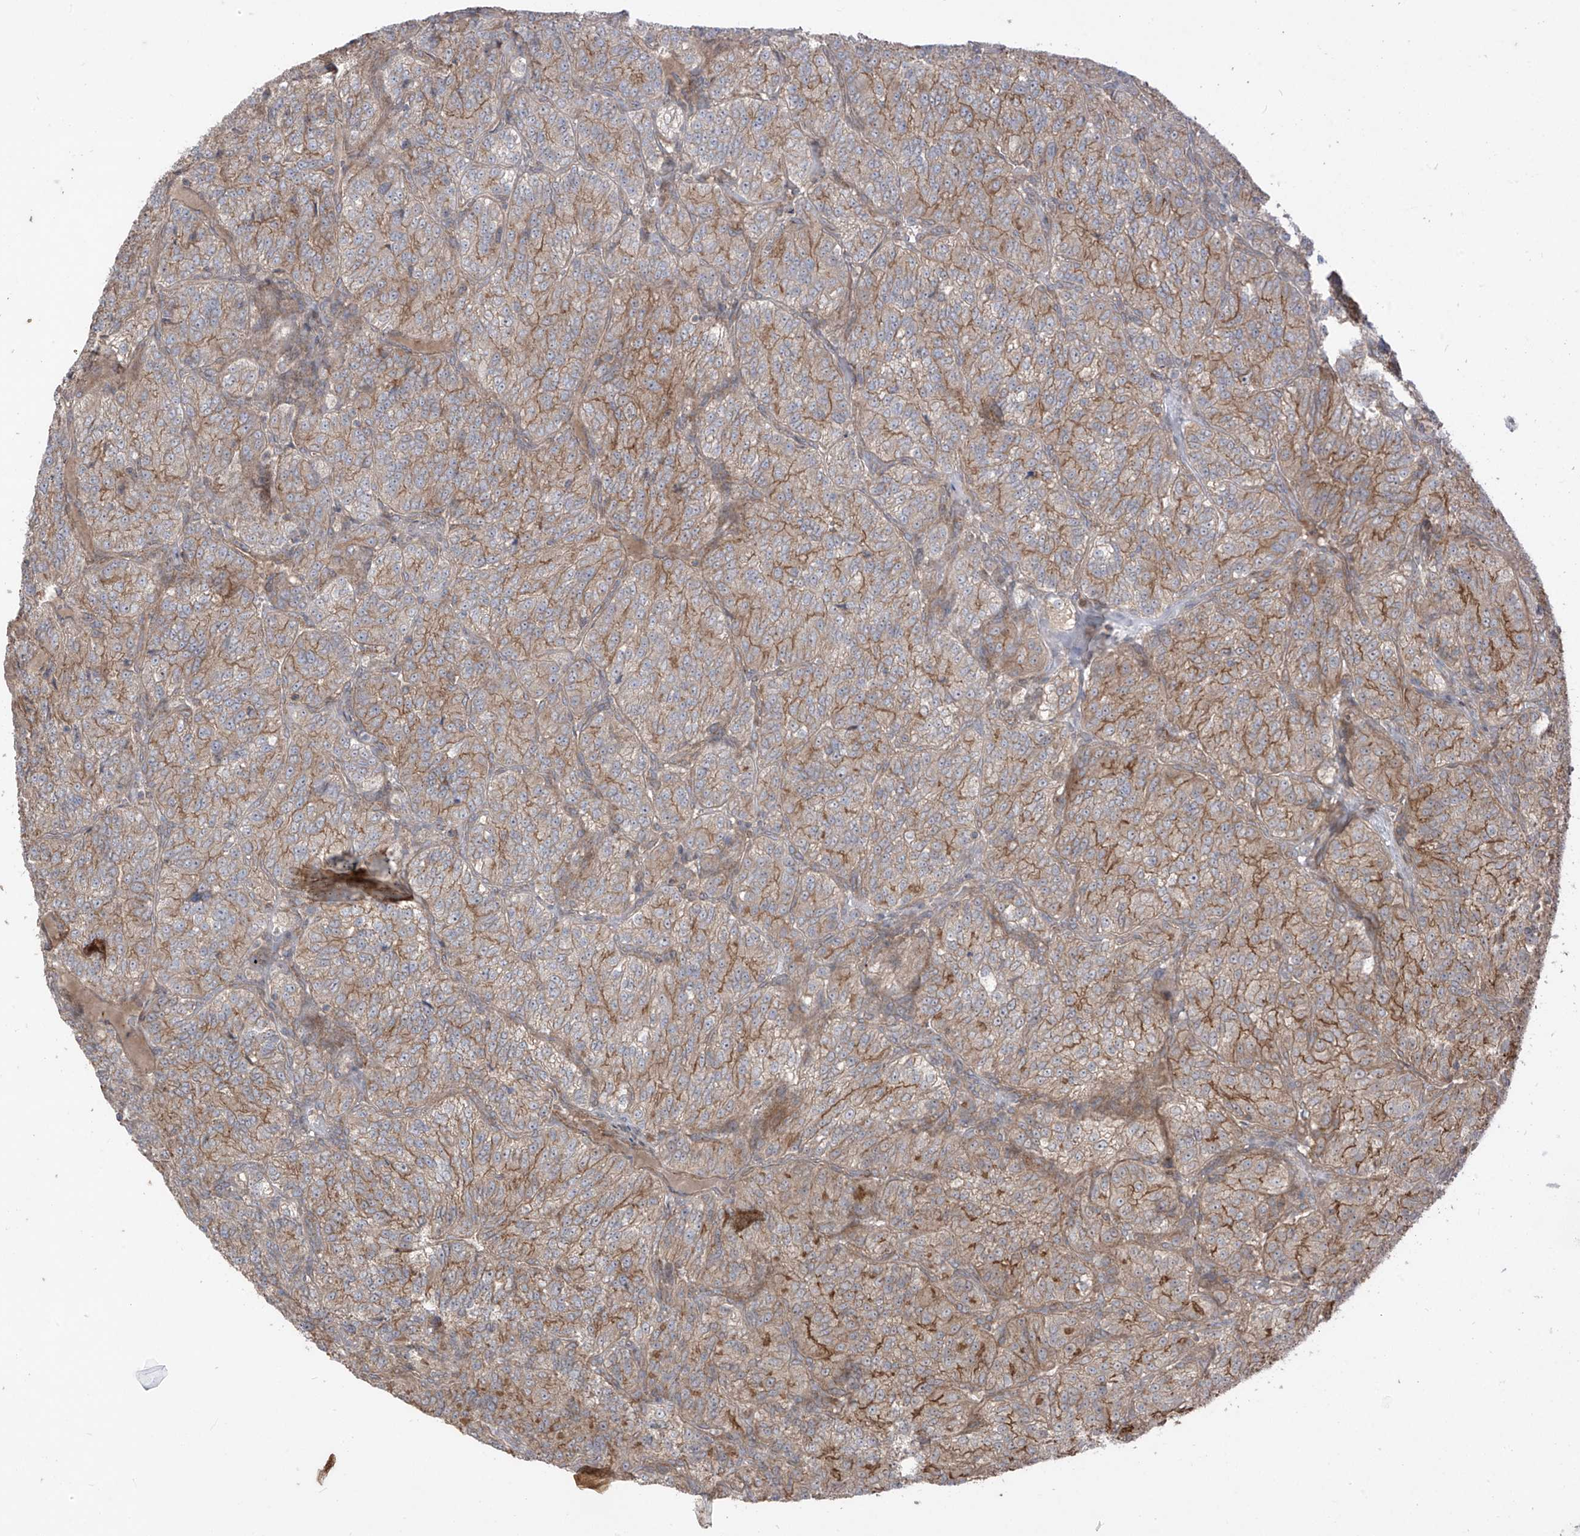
{"staining": {"intensity": "moderate", "quantity": ">75%", "location": "cytoplasmic/membranous"}, "tissue": "renal cancer", "cell_type": "Tumor cells", "image_type": "cancer", "snomed": [{"axis": "morphology", "description": "Adenocarcinoma, NOS"}, {"axis": "topography", "description": "Kidney"}], "caption": "Immunohistochemical staining of renal adenocarcinoma demonstrates moderate cytoplasmic/membranous protein positivity in about >75% of tumor cells.", "gene": "LRRC74A", "patient": {"sex": "female", "age": 63}}